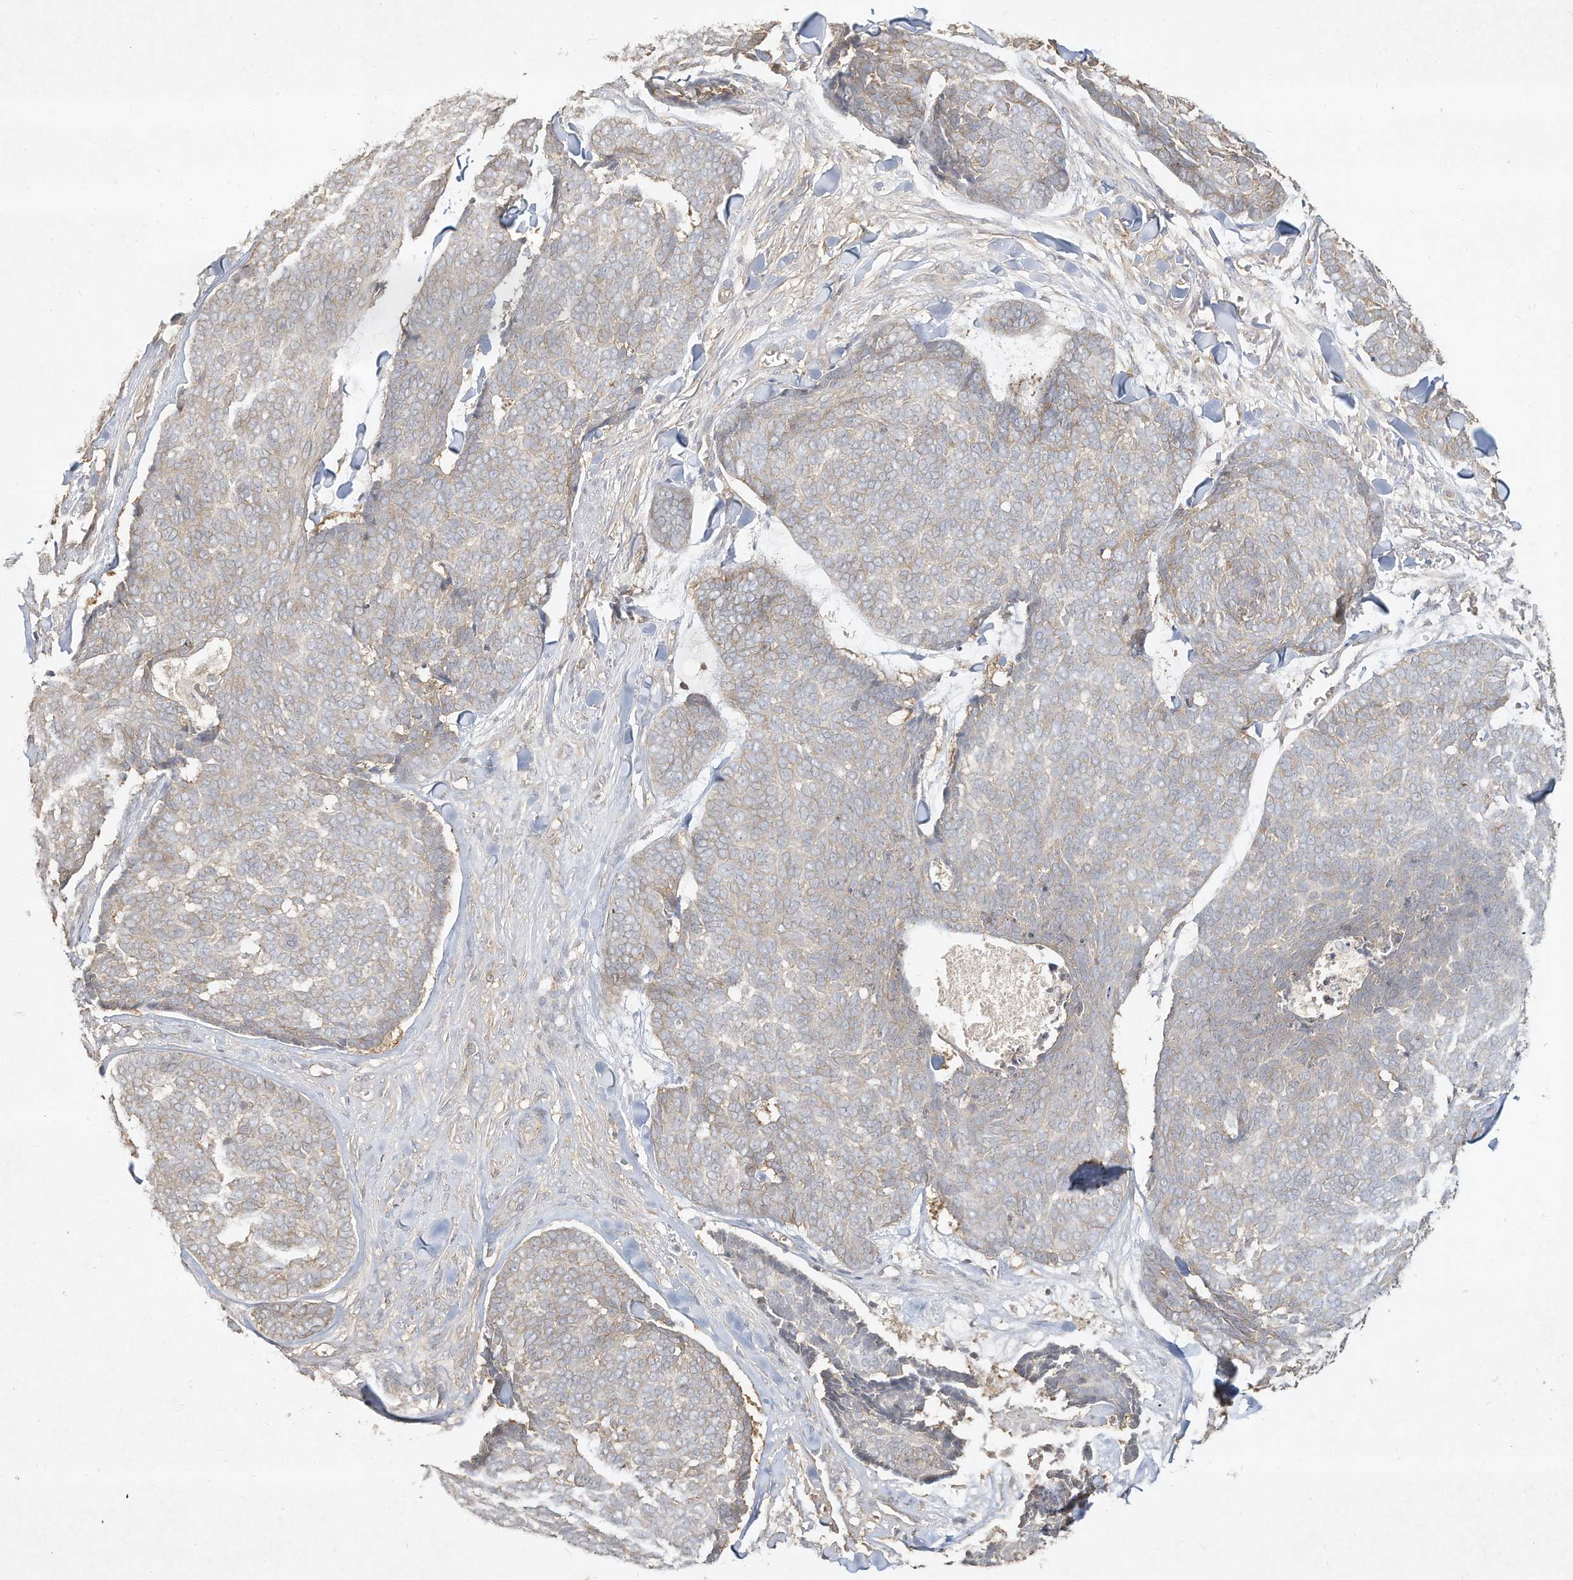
{"staining": {"intensity": "negative", "quantity": "none", "location": "none"}, "tissue": "skin cancer", "cell_type": "Tumor cells", "image_type": "cancer", "snomed": [{"axis": "morphology", "description": "Basal cell carcinoma"}, {"axis": "topography", "description": "Skin"}], "caption": "Immunohistochemical staining of human skin cancer (basal cell carcinoma) demonstrates no significant staining in tumor cells. Brightfield microscopy of IHC stained with DAB (brown) and hematoxylin (blue), captured at high magnification.", "gene": "DYNC1I2", "patient": {"sex": "male", "age": 84}}